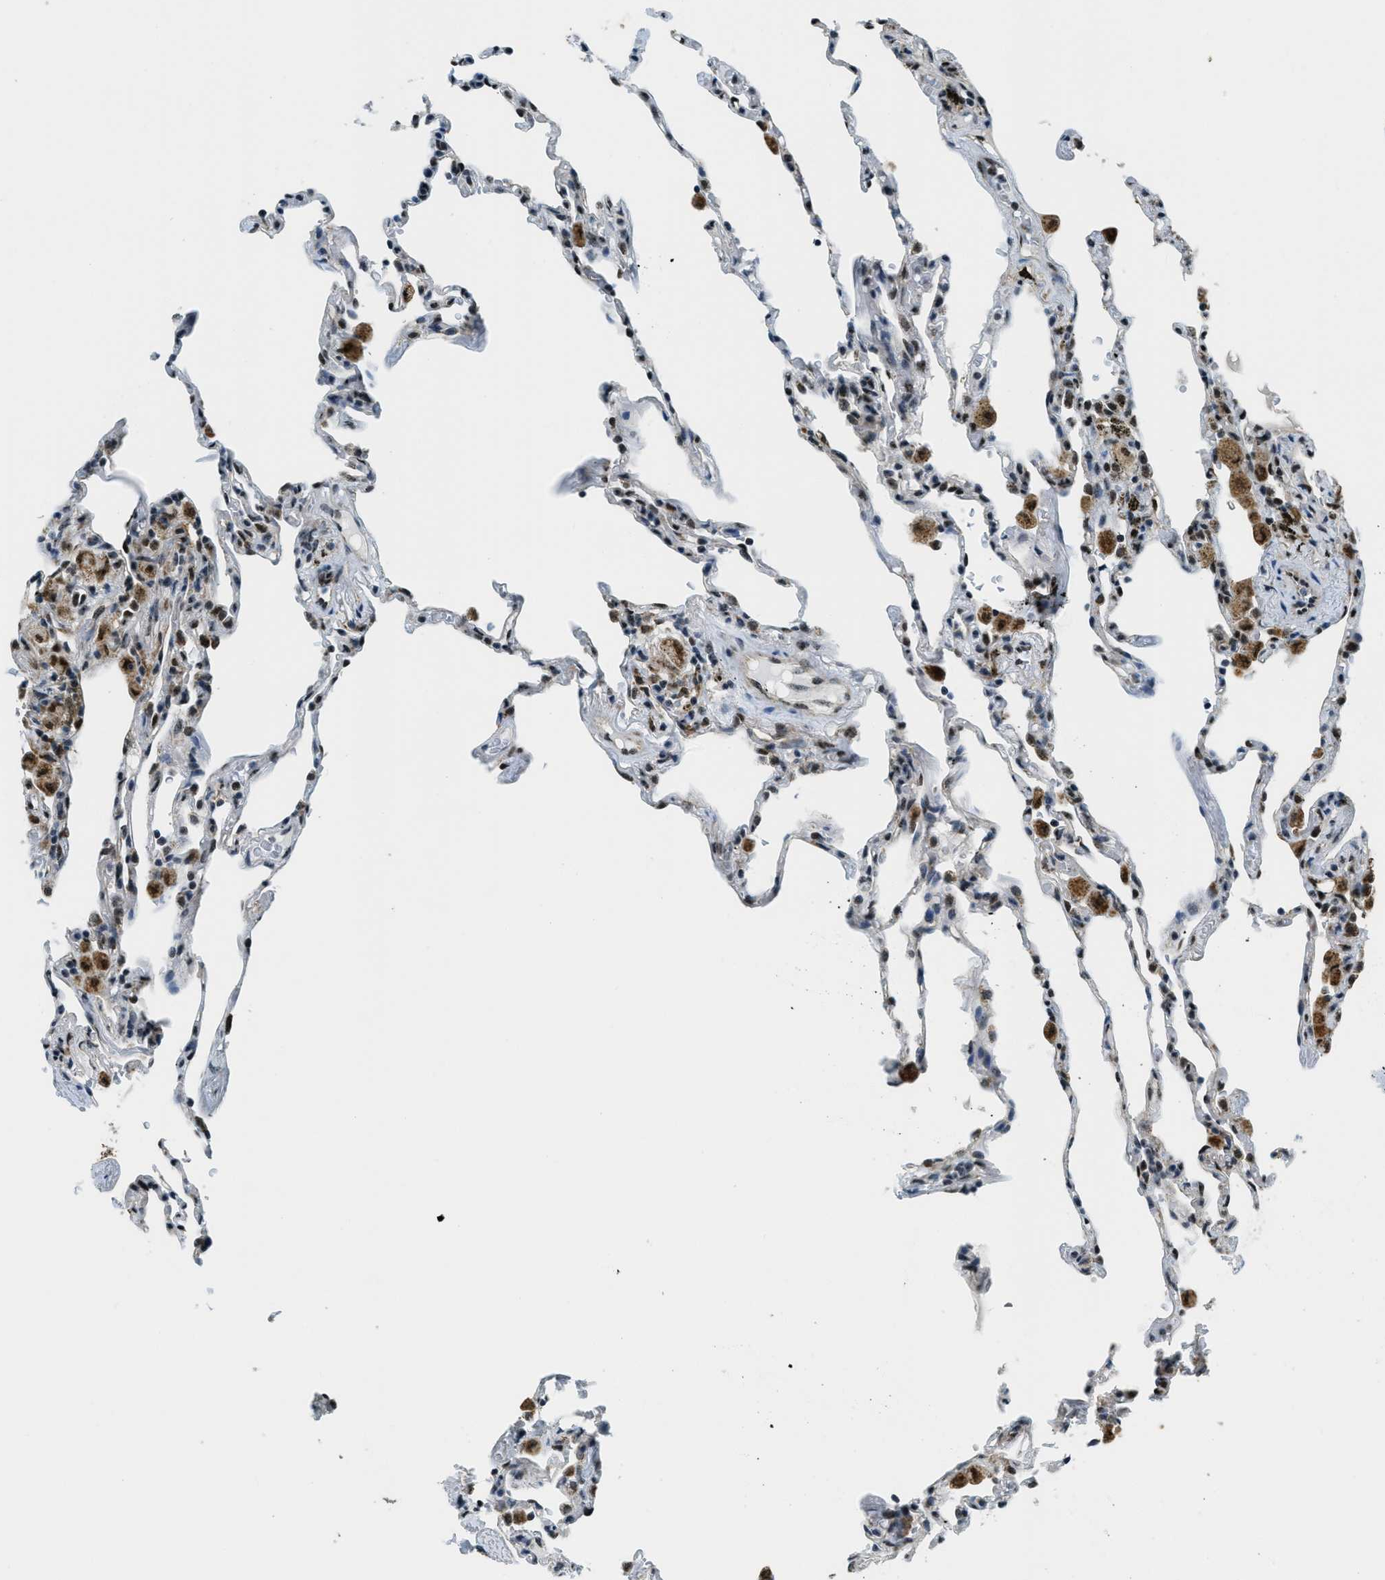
{"staining": {"intensity": "negative", "quantity": "none", "location": "none"}, "tissue": "lung", "cell_type": "Alveolar cells", "image_type": "normal", "snomed": [{"axis": "morphology", "description": "Normal tissue, NOS"}, {"axis": "topography", "description": "Lung"}], "caption": "The immunohistochemistry (IHC) micrograph has no significant positivity in alveolar cells of lung. Brightfield microscopy of IHC stained with DAB (3,3'-diaminobenzidine) (brown) and hematoxylin (blue), captured at high magnification.", "gene": "SP100", "patient": {"sex": "male", "age": 59}}